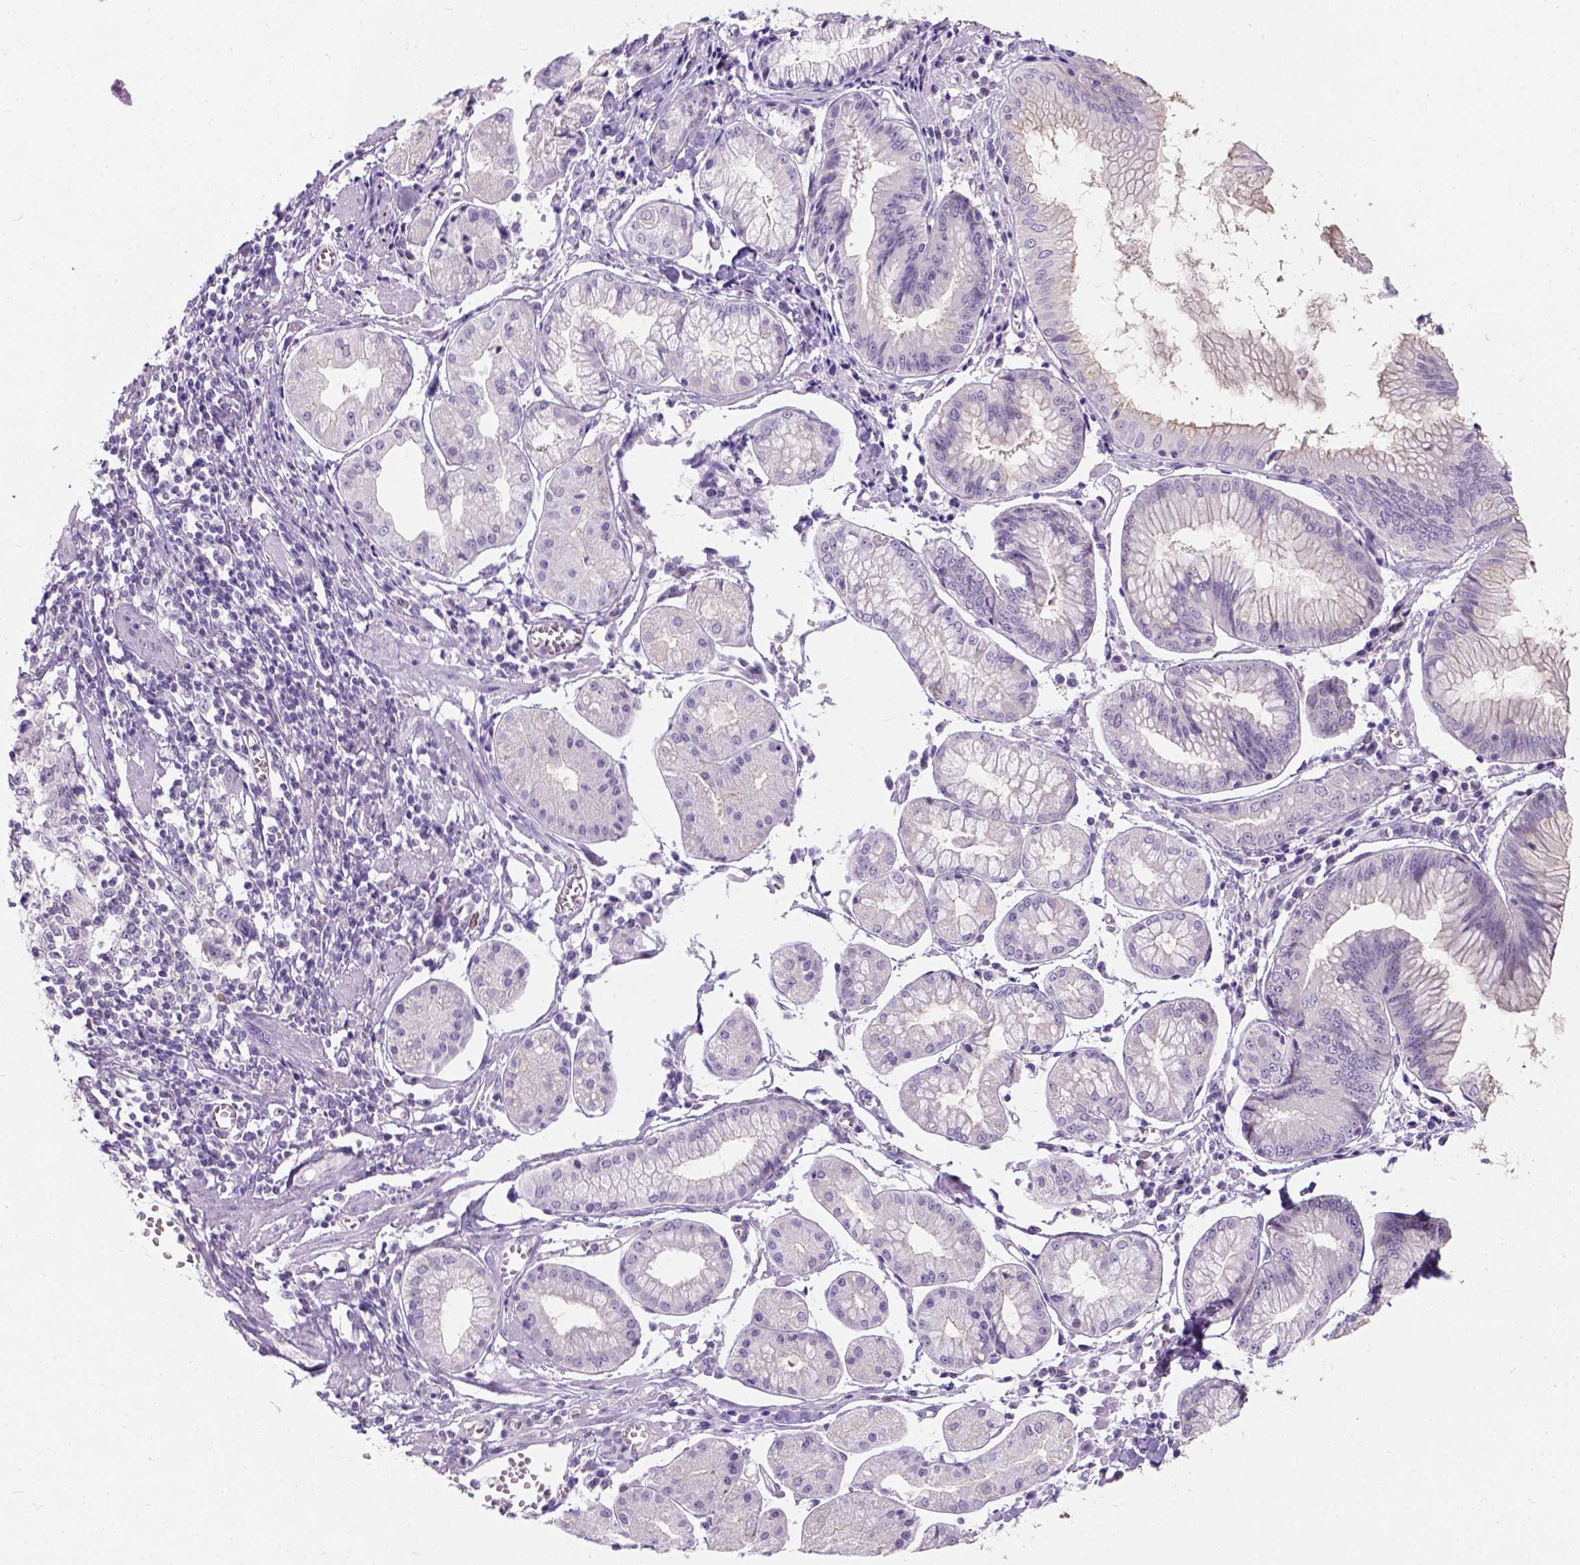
{"staining": {"intensity": "negative", "quantity": "none", "location": "none"}, "tissue": "stomach cancer", "cell_type": "Tumor cells", "image_type": "cancer", "snomed": [{"axis": "morphology", "description": "Adenocarcinoma, NOS"}, {"axis": "topography", "description": "Stomach, upper"}], "caption": "Immunohistochemistry (IHC) histopathology image of neoplastic tissue: stomach cancer (adenocarcinoma) stained with DAB (3,3'-diaminobenzidine) shows no significant protein staining in tumor cells.", "gene": "C20orf144", "patient": {"sex": "male", "age": 81}}